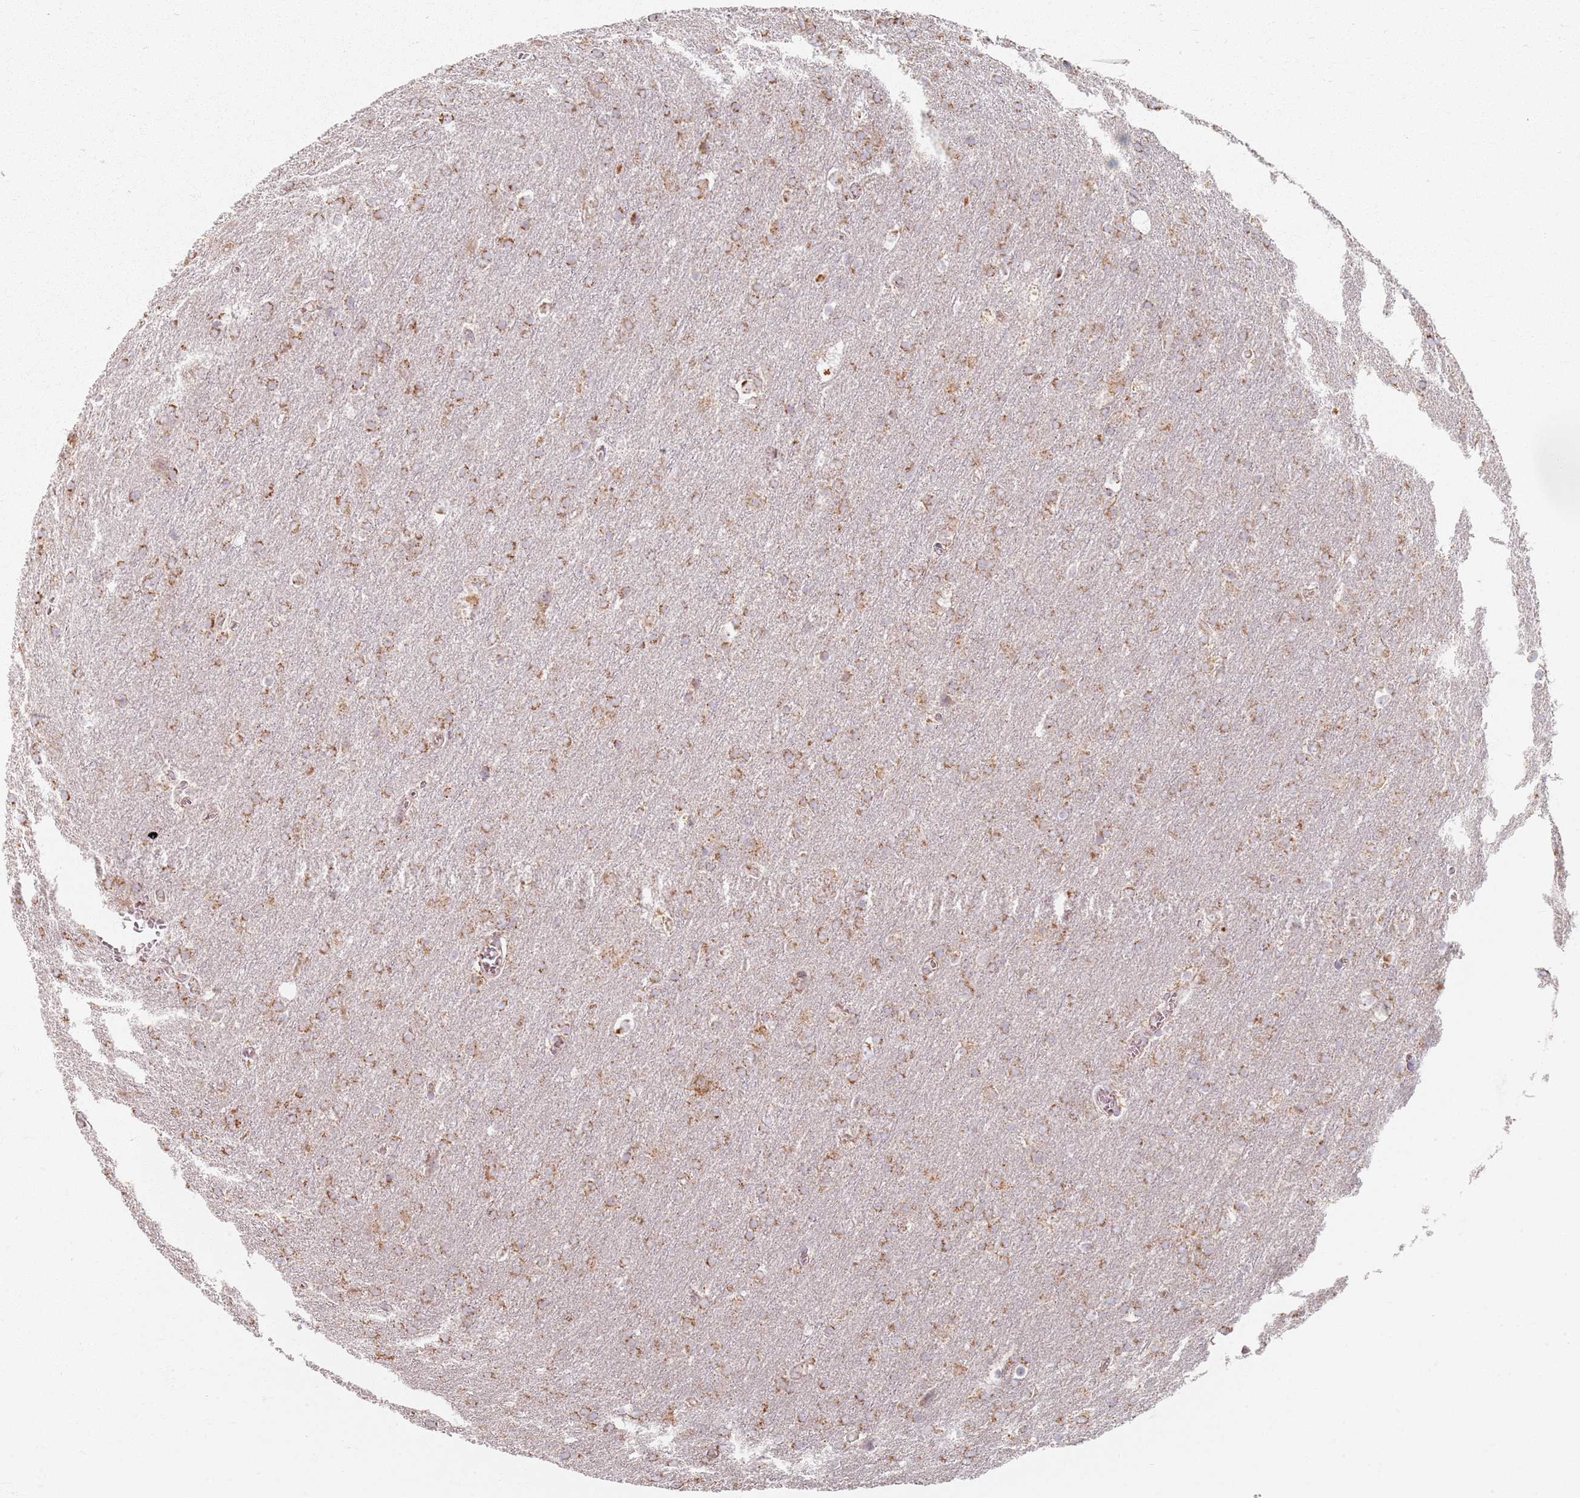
{"staining": {"intensity": "moderate", "quantity": ">75%", "location": "cytoplasmic/membranous"}, "tissue": "glioma", "cell_type": "Tumor cells", "image_type": "cancer", "snomed": [{"axis": "morphology", "description": "Glioma, malignant, Low grade"}, {"axis": "topography", "description": "Brain"}], "caption": "Immunohistochemistry of malignant glioma (low-grade) displays medium levels of moderate cytoplasmic/membranous expression in approximately >75% of tumor cells. The protein is shown in brown color, while the nuclei are stained blue.", "gene": "PKD2L2", "patient": {"sex": "female", "age": 32}}